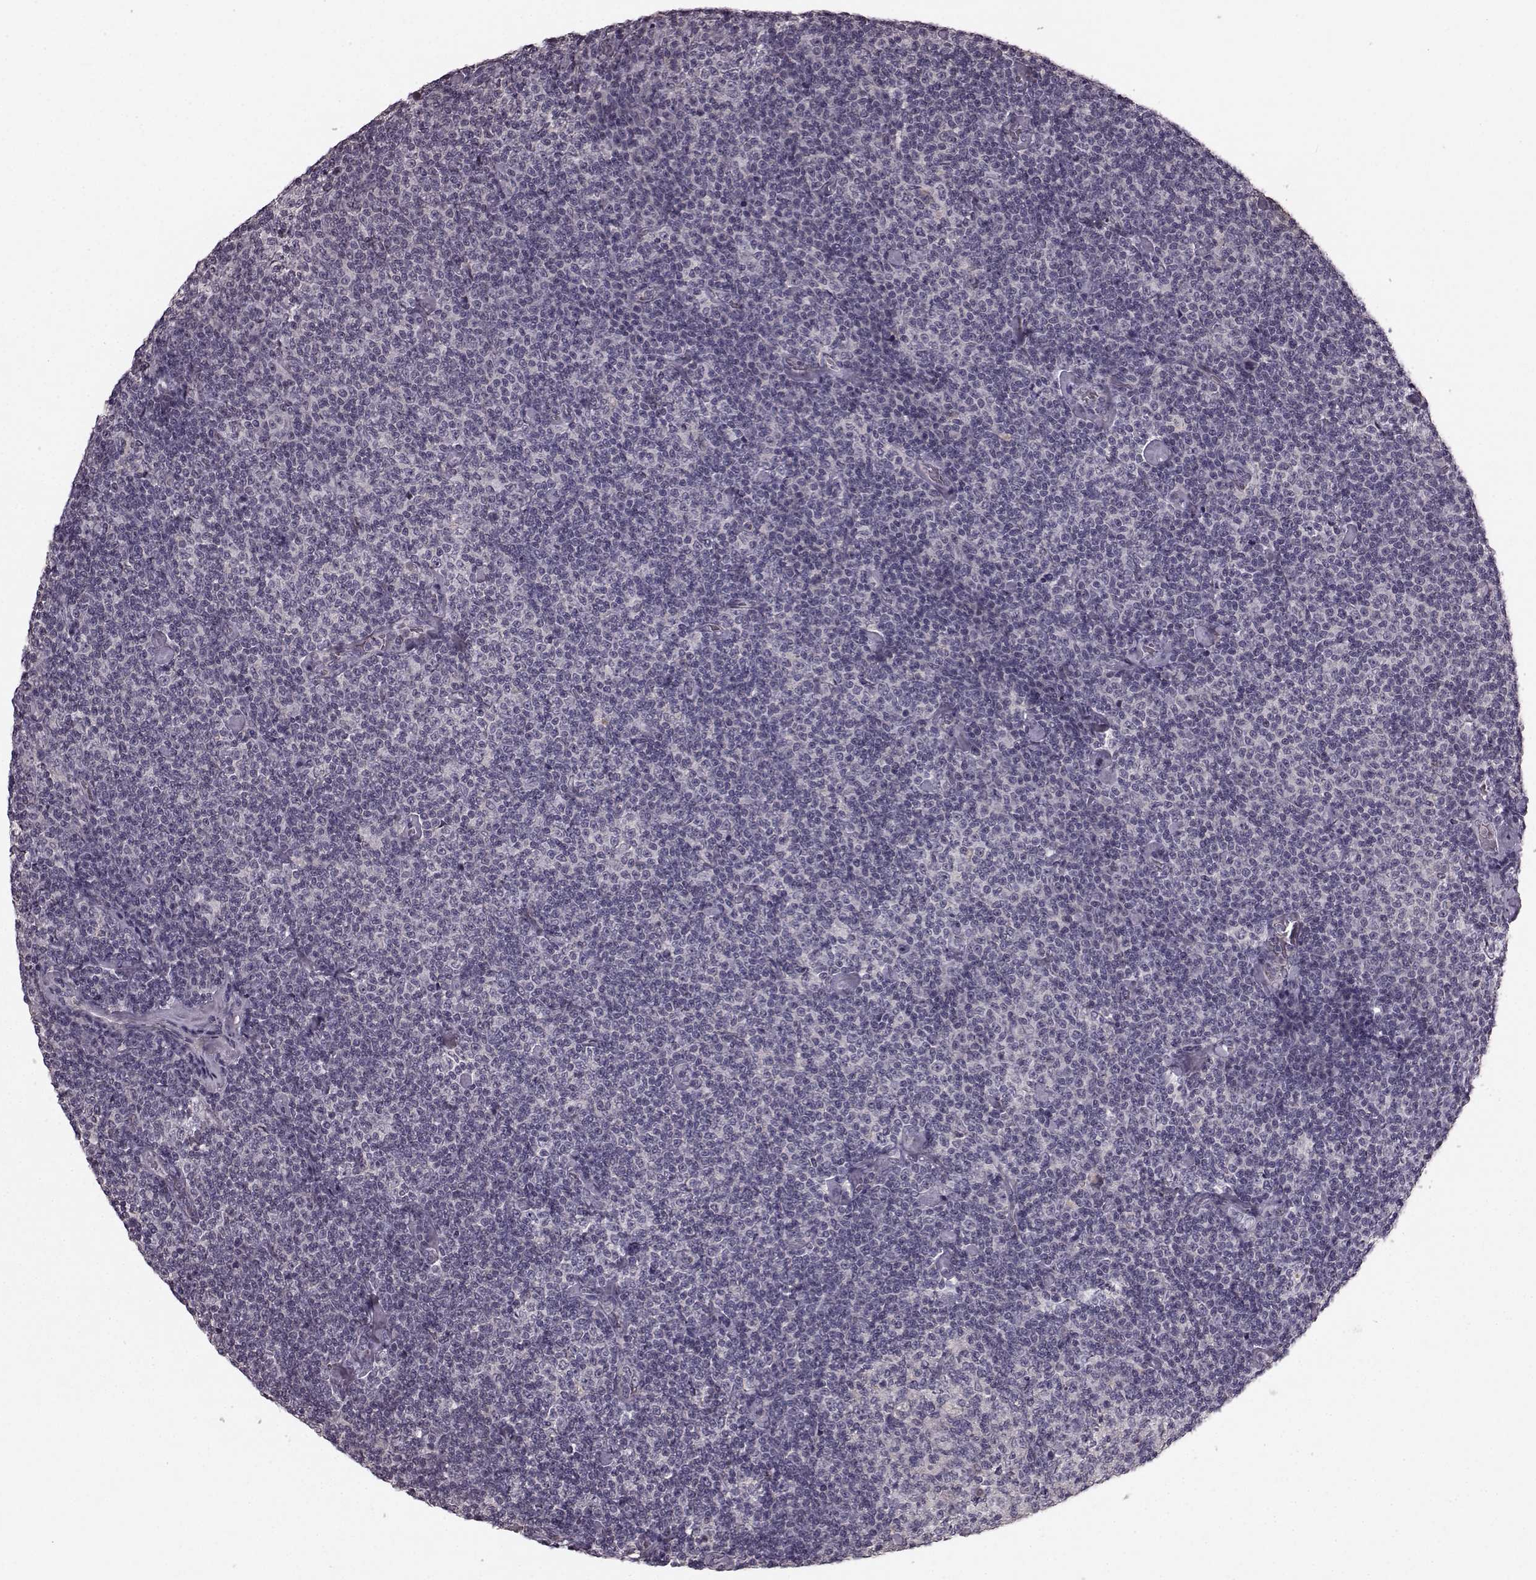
{"staining": {"intensity": "negative", "quantity": "none", "location": "none"}, "tissue": "lymphoma", "cell_type": "Tumor cells", "image_type": "cancer", "snomed": [{"axis": "morphology", "description": "Malignant lymphoma, non-Hodgkin's type, Low grade"}, {"axis": "topography", "description": "Lymph node"}], "caption": "Immunohistochemistry (IHC) micrograph of lymphoma stained for a protein (brown), which displays no expression in tumor cells. Nuclei are stained in blue.", "gene": "SLC22A18", "patient": {"sex": "male", "age": 81}}